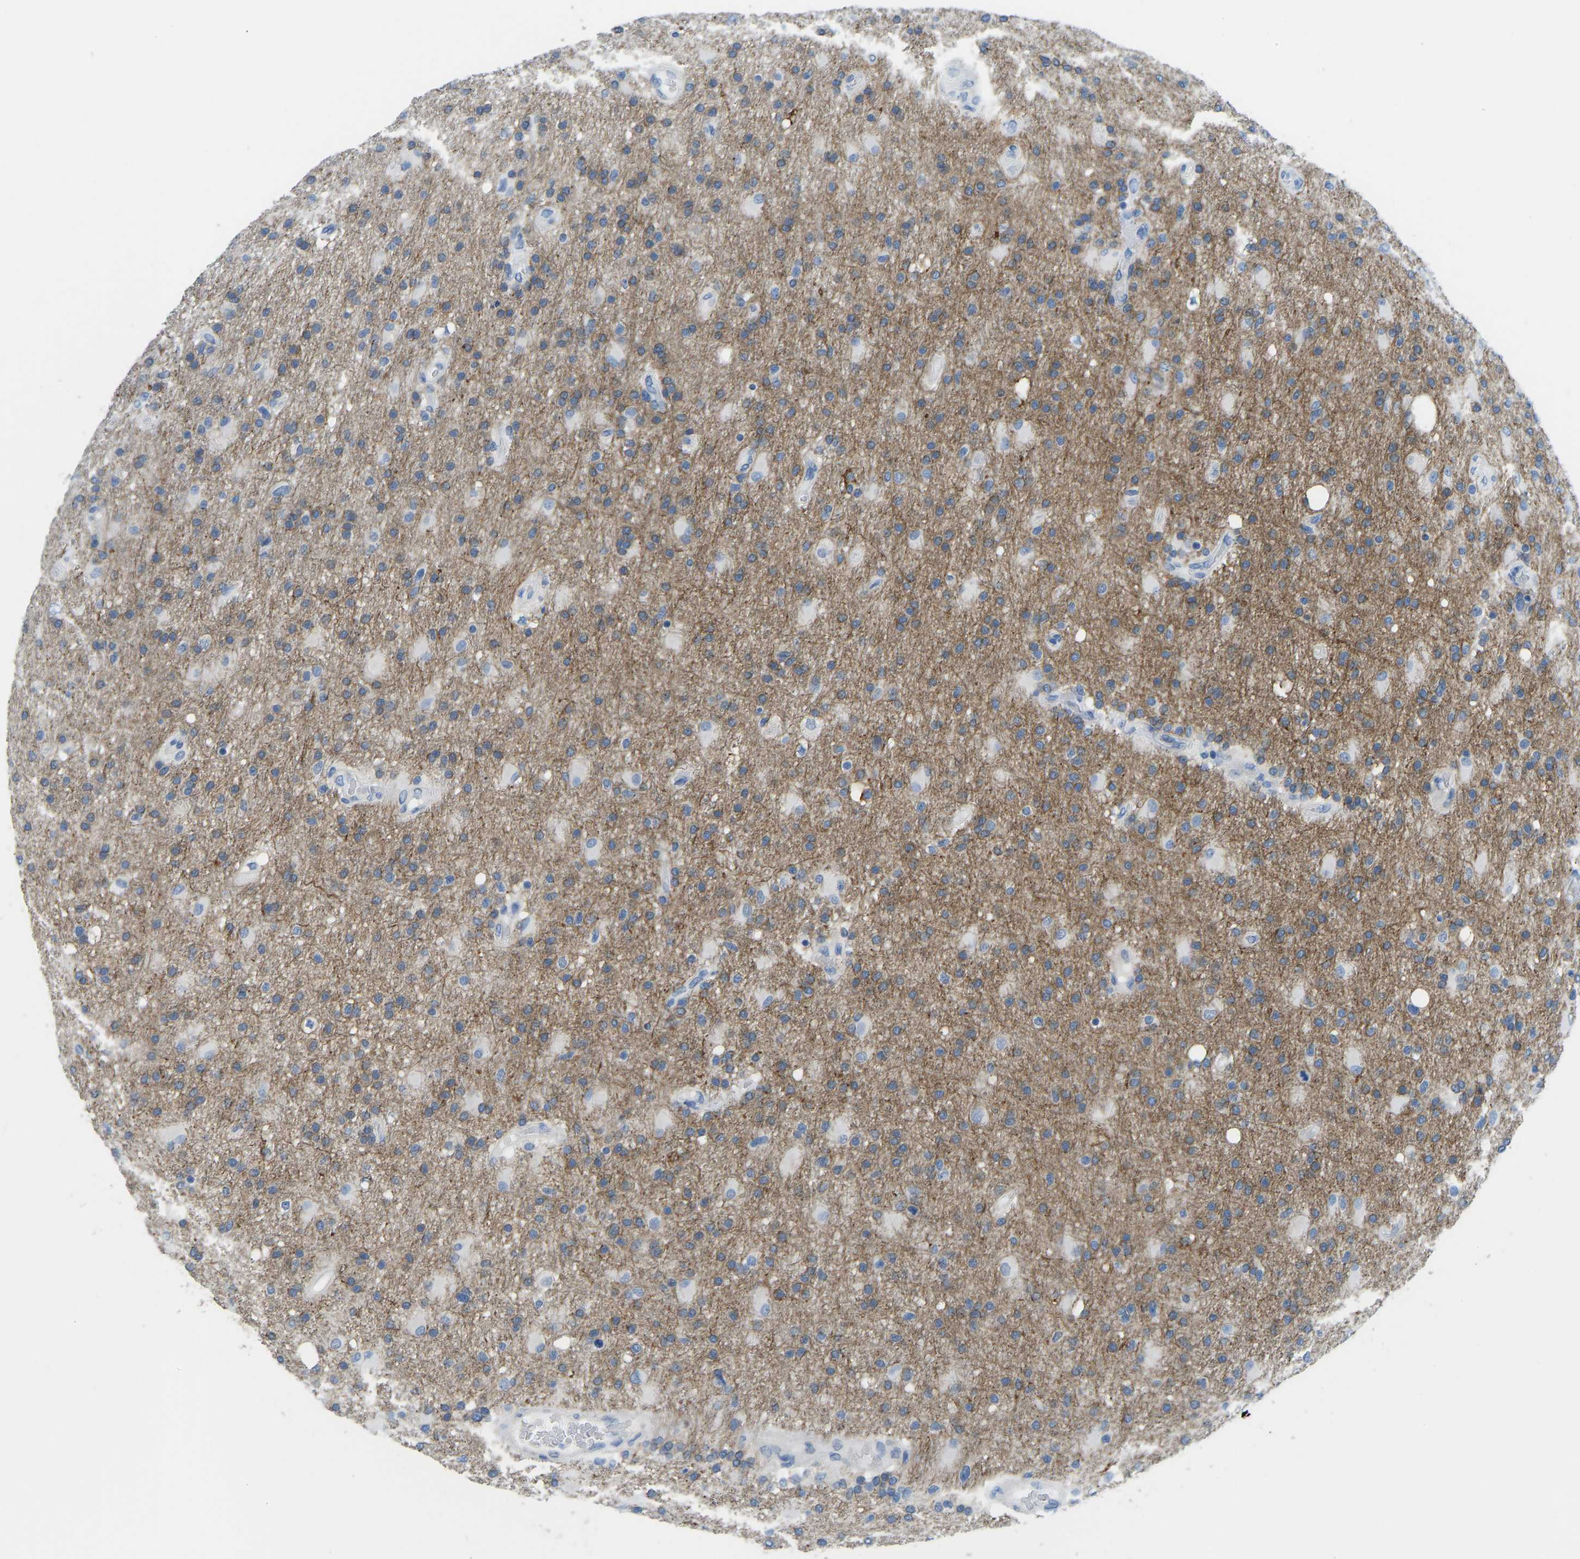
{"staining": {"intensity": "weak", "quantity": "25%-75%", "location": "cytoplasmic/membranous"}, "tissue": "glioma", "cell_type": "Tumor cells", "image_type": "cancer", "snomed": [{"axis": "morphology", "description": "Glioma, malignant, High grade"}, {"axis": "topography", "description": "Brain"}], "caption": "This photomicrograph exhibits immunohistochemistry (IHC) staining of glioma, with low weak cytoplasmic/membranous positivity in about 25%-75% of tumor cells.", "gene": "ATP1A1", "patient": {"sex": "male", "age": 72}}